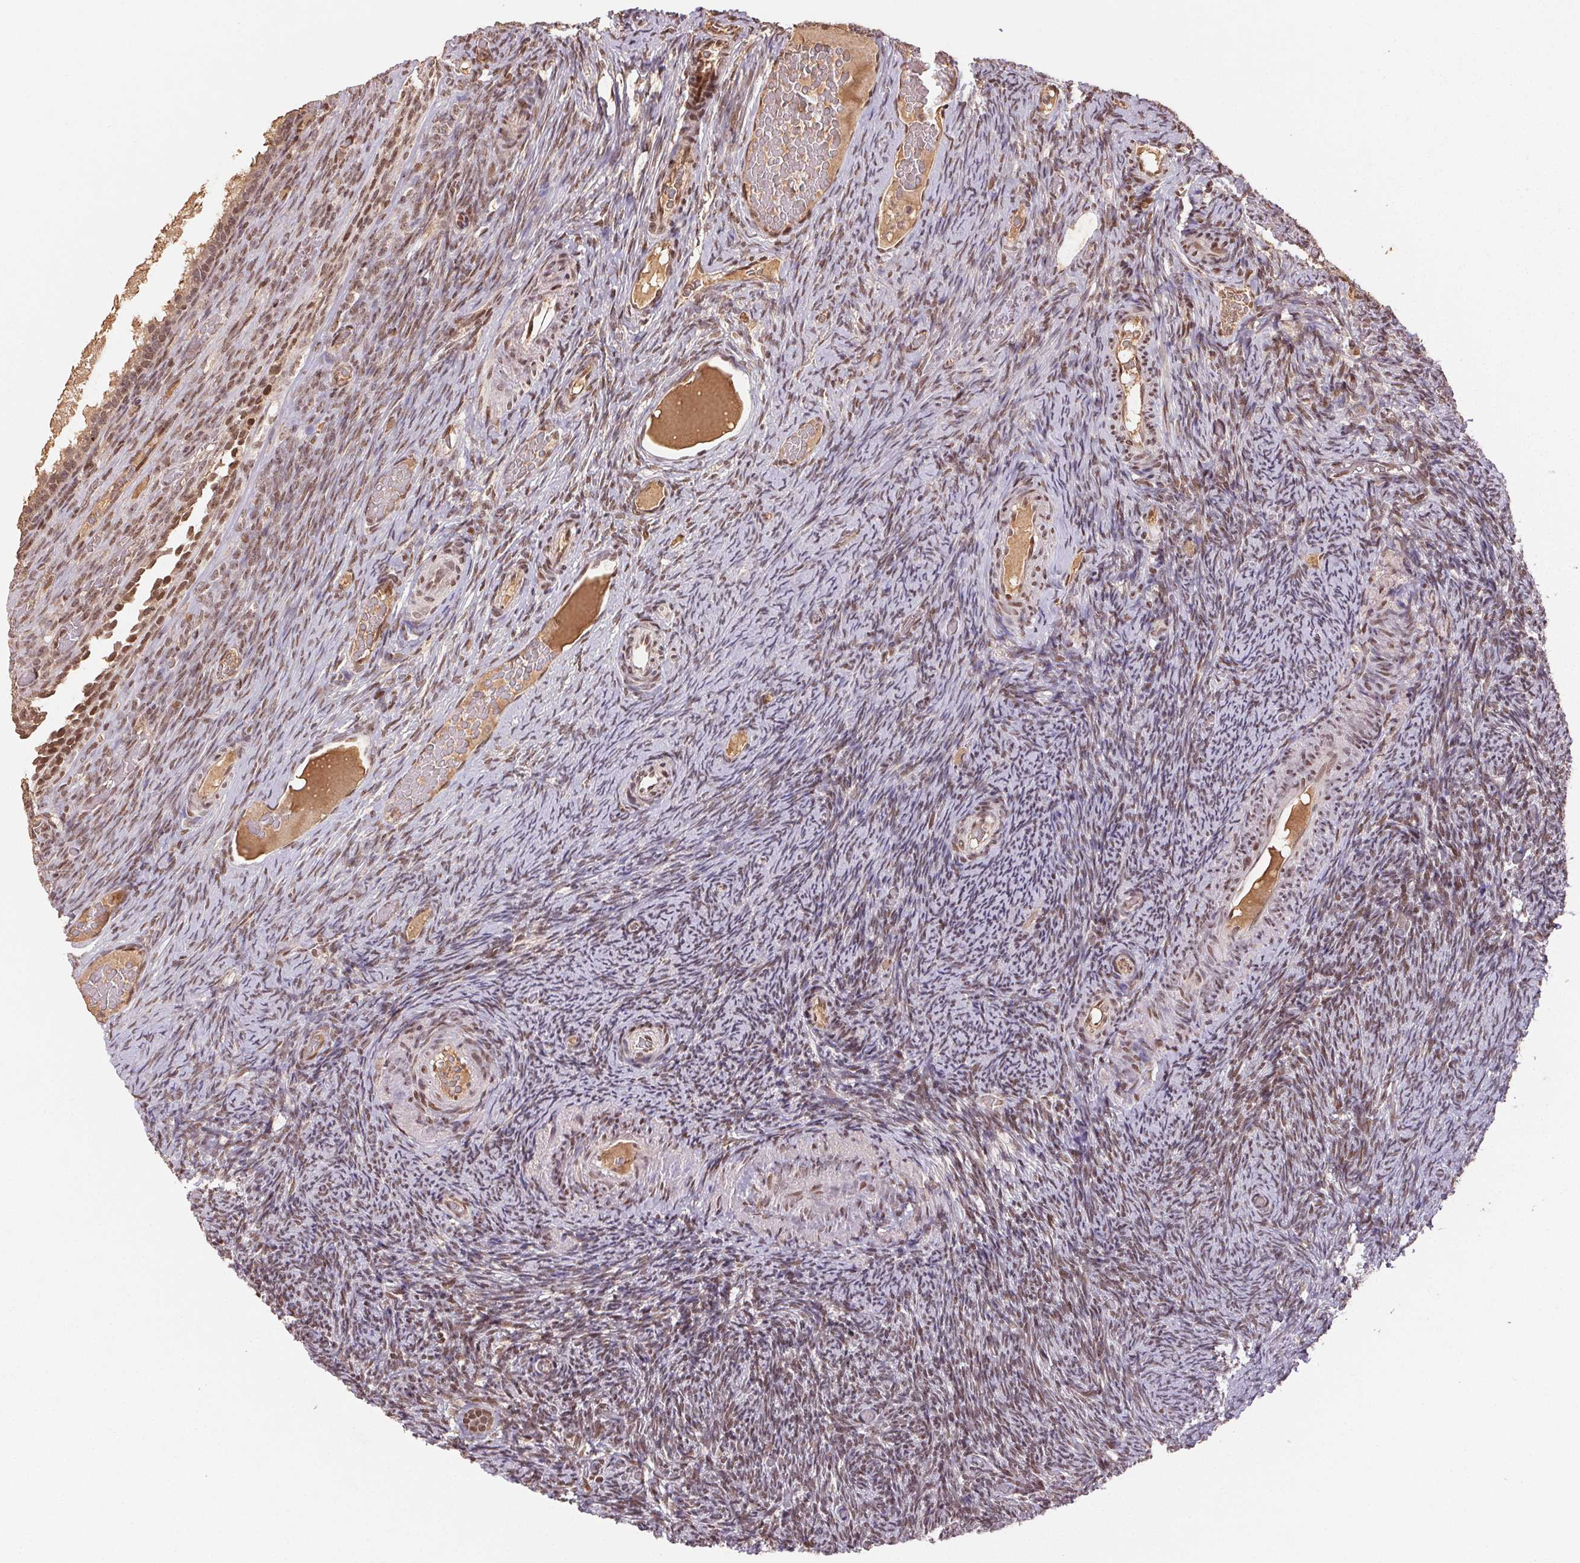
{"staining": {"intensity": "negative", "quantity": "none", "location": "none"}, "tissue": "ovary", "cell_type": "Follicle cells", "image_type": "normal", "snomed": [{"axis": "morphology", "description": "Normal tissue, NOS"}, {"axis": "topography", "description": "Ovary"}], "caption": "Follicle cells are negative for protein expression in benign human ovary. The staining is performed using DAB (3,3'-diaminobenzidine) brown chromogen with nuclei counter-stained in using hematoxylin.", "gene": "MAPKAPK2", "patient": {"sex": "female", "age": 34}}